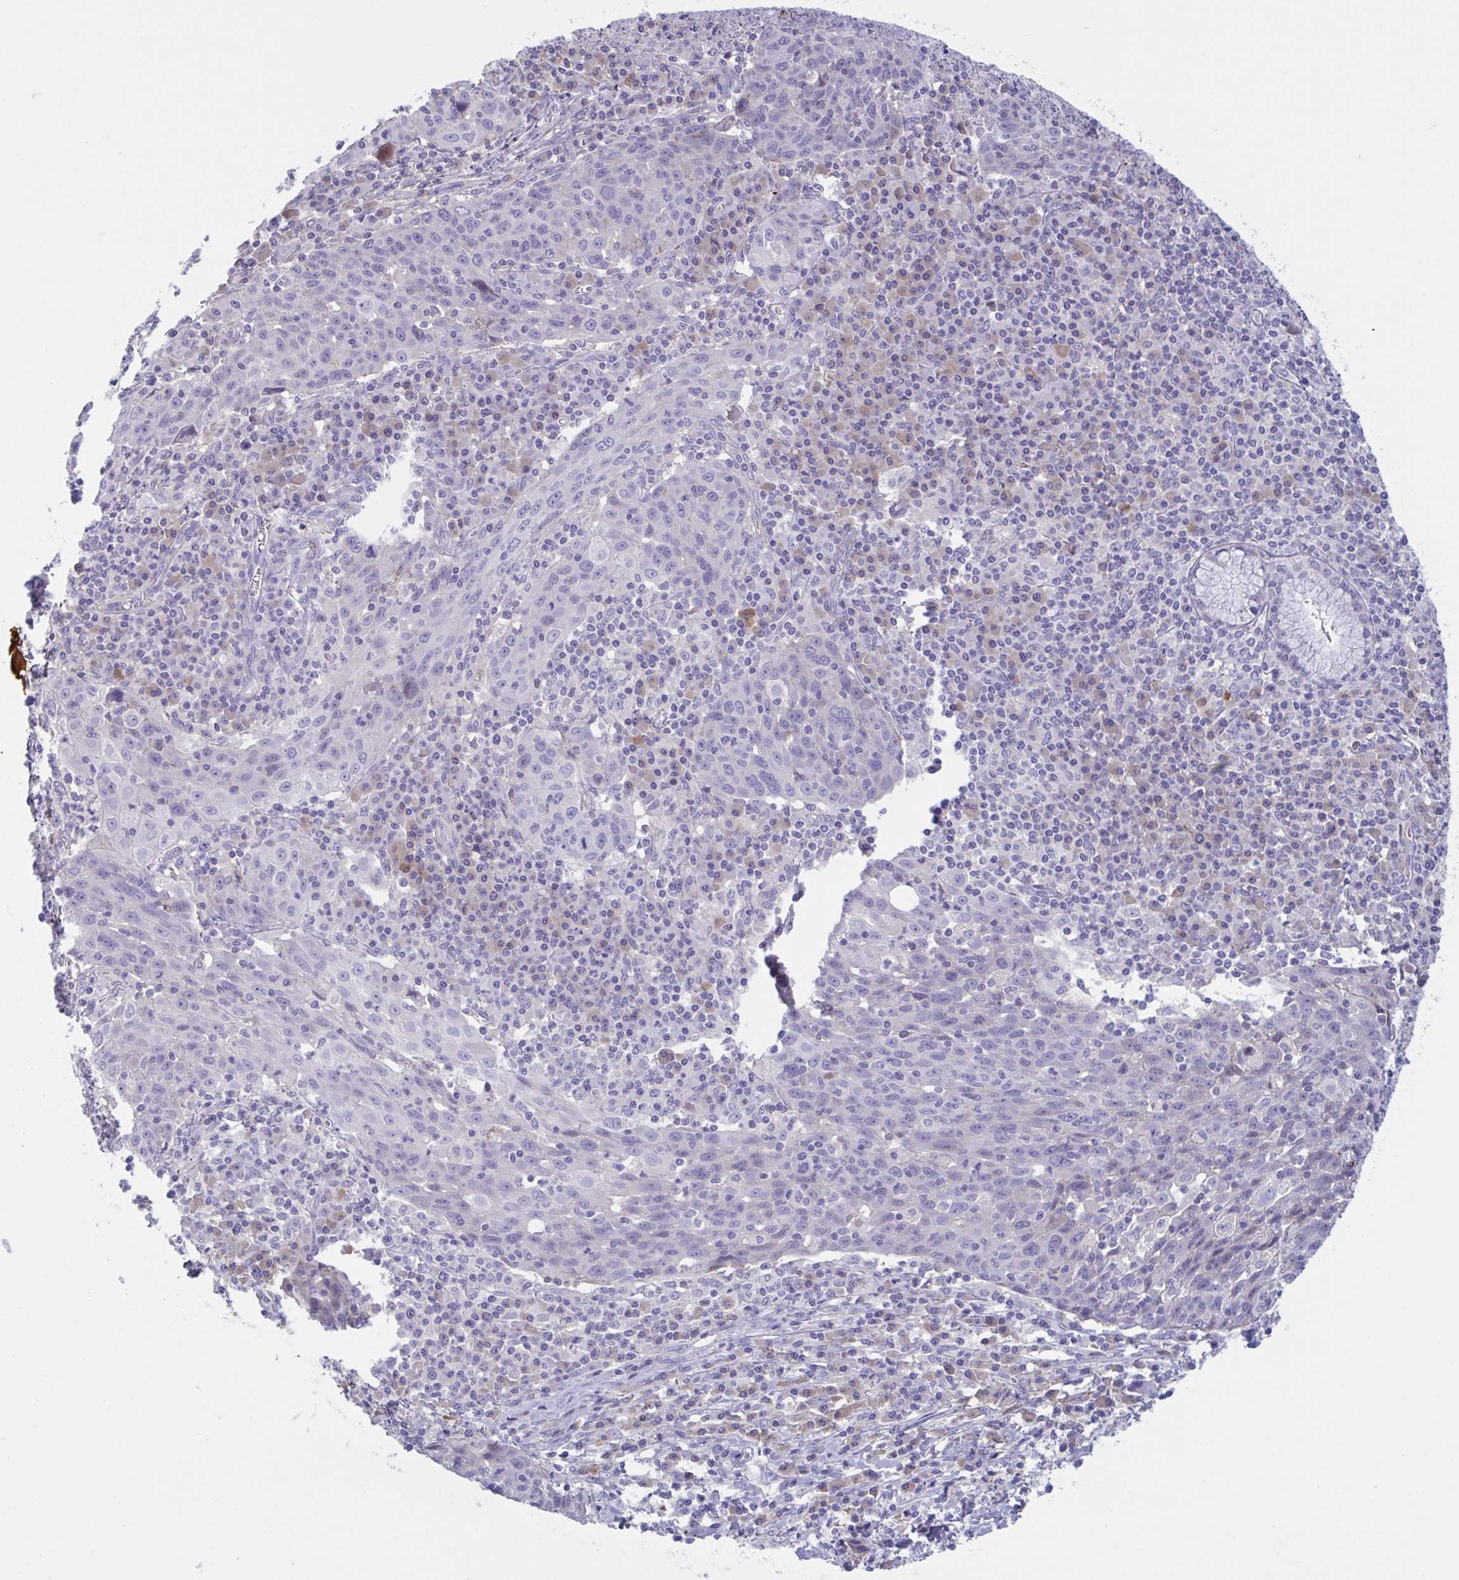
{"staining": {"intensity": "negative", "quantity": "none", "location": "none"}, "tissue": "lung cancer", "cell_type": "Tumor cells", "image_type": "cancer", "snomed": [{"axis": "morphology", "description": "Squamous cell carcinoma, NOS"}, {"axis": "morphology", "description": "Squamous cell carcinoma, metastatic, NOS"}, {"axis": "topography", "description": "Bronchus"}, {"axis": "topography", "description": "Lung"}], "caption": "Immunohistochemistry (IHC) of human lung cancer (squamous cell carcinoma) exhibits no expression in tumor cells.", "gene": "IL1R1", "patient": {"sex": "male", "age": 62}}